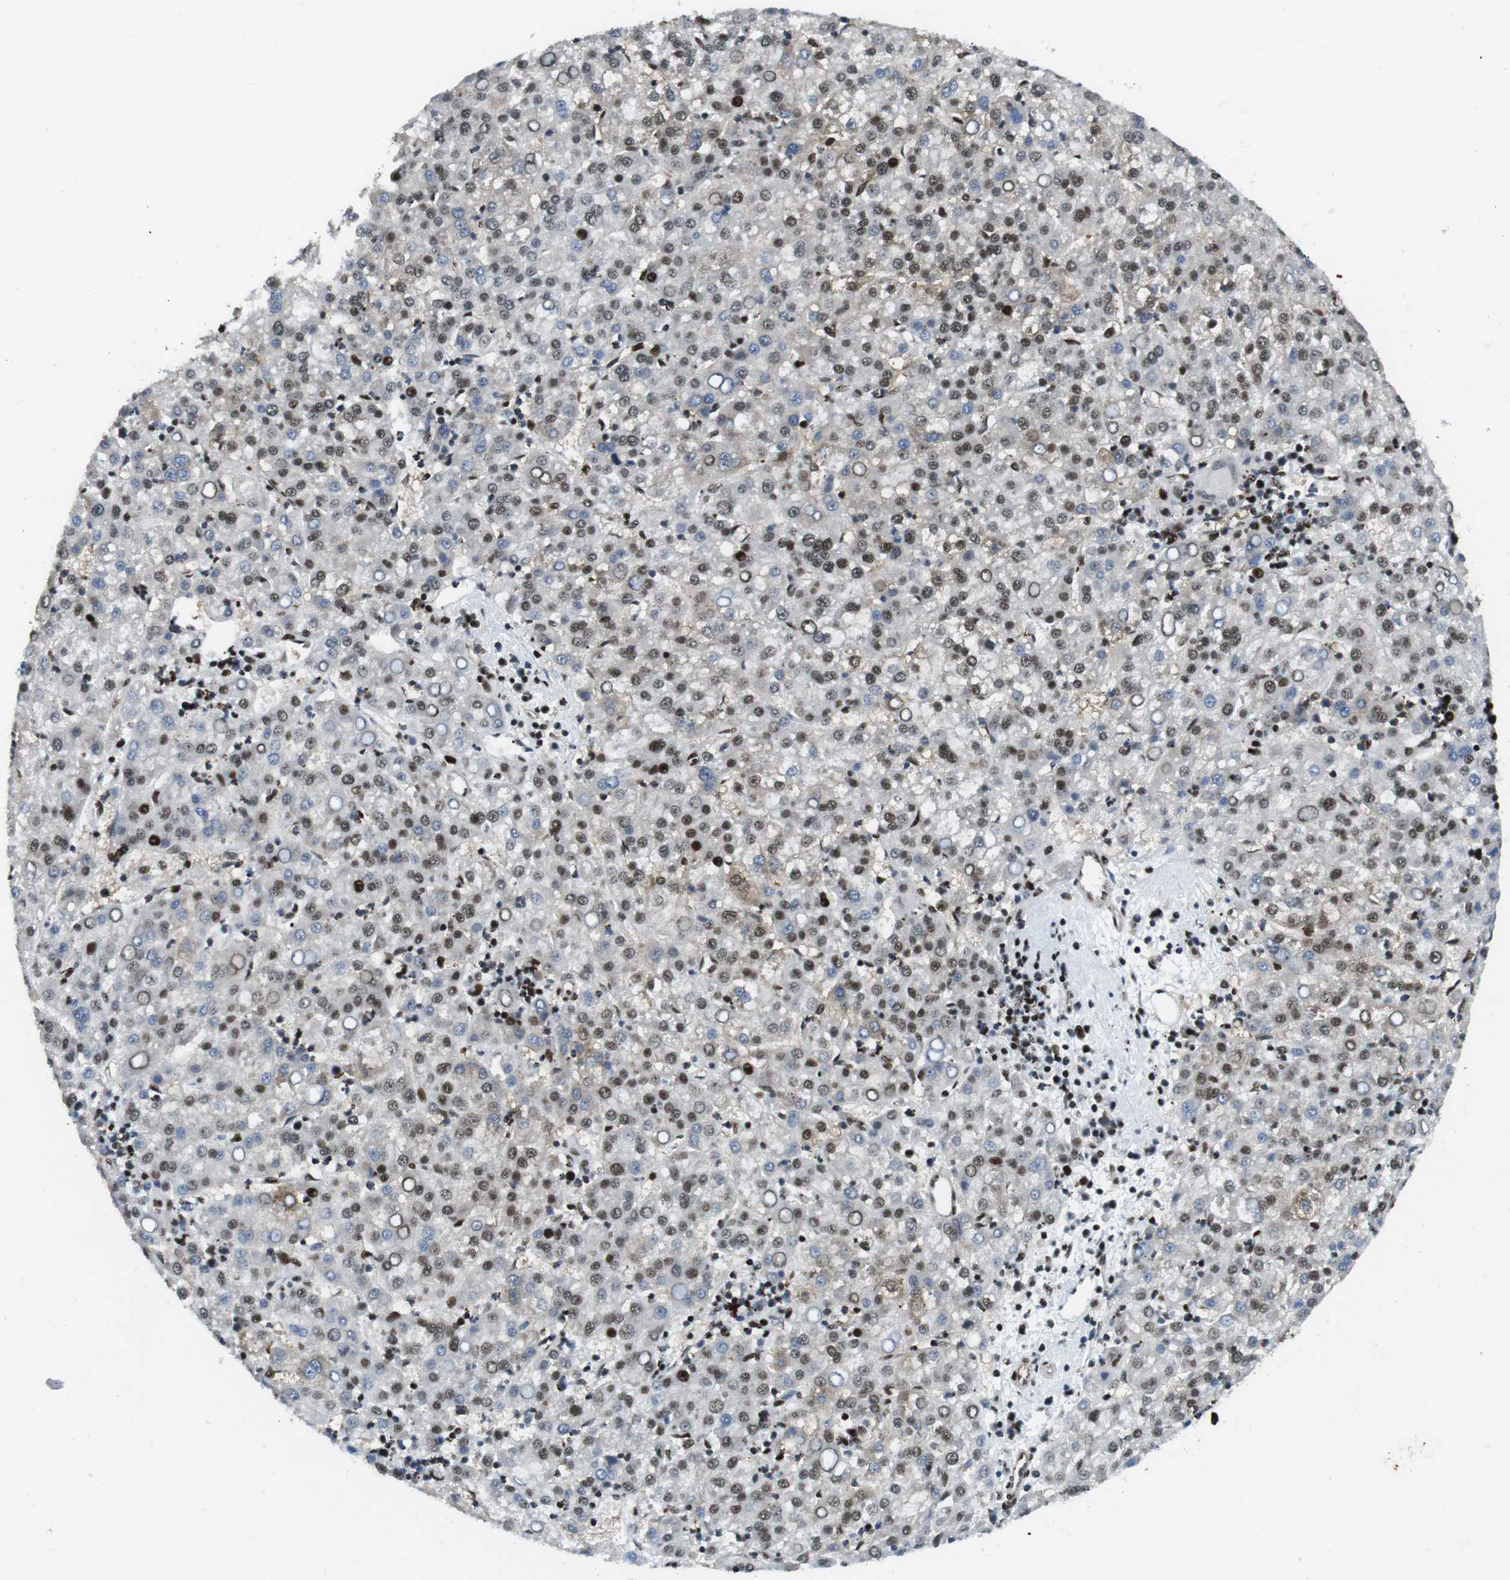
{"staining": {"intensity": "strong", "quantity": "25%-75%", "location": "nuclear"}, "tissue": "liver cancer", "cell_type": "Tumor cells", "image_type": "cancer", "snomed": [{"axis": "morphology", "description": "Carcinoma, Hepatocellular, NOS"}, {"axis": "topography", "description": "Liver"}], "caption": "Liver cancer stained for a protein (brown) reveals strong nuclear positive expression in approximately 25%-75% of tumor cells.", "gene": "ARID1A", "patient": {"sex": "female", "age": 58}}